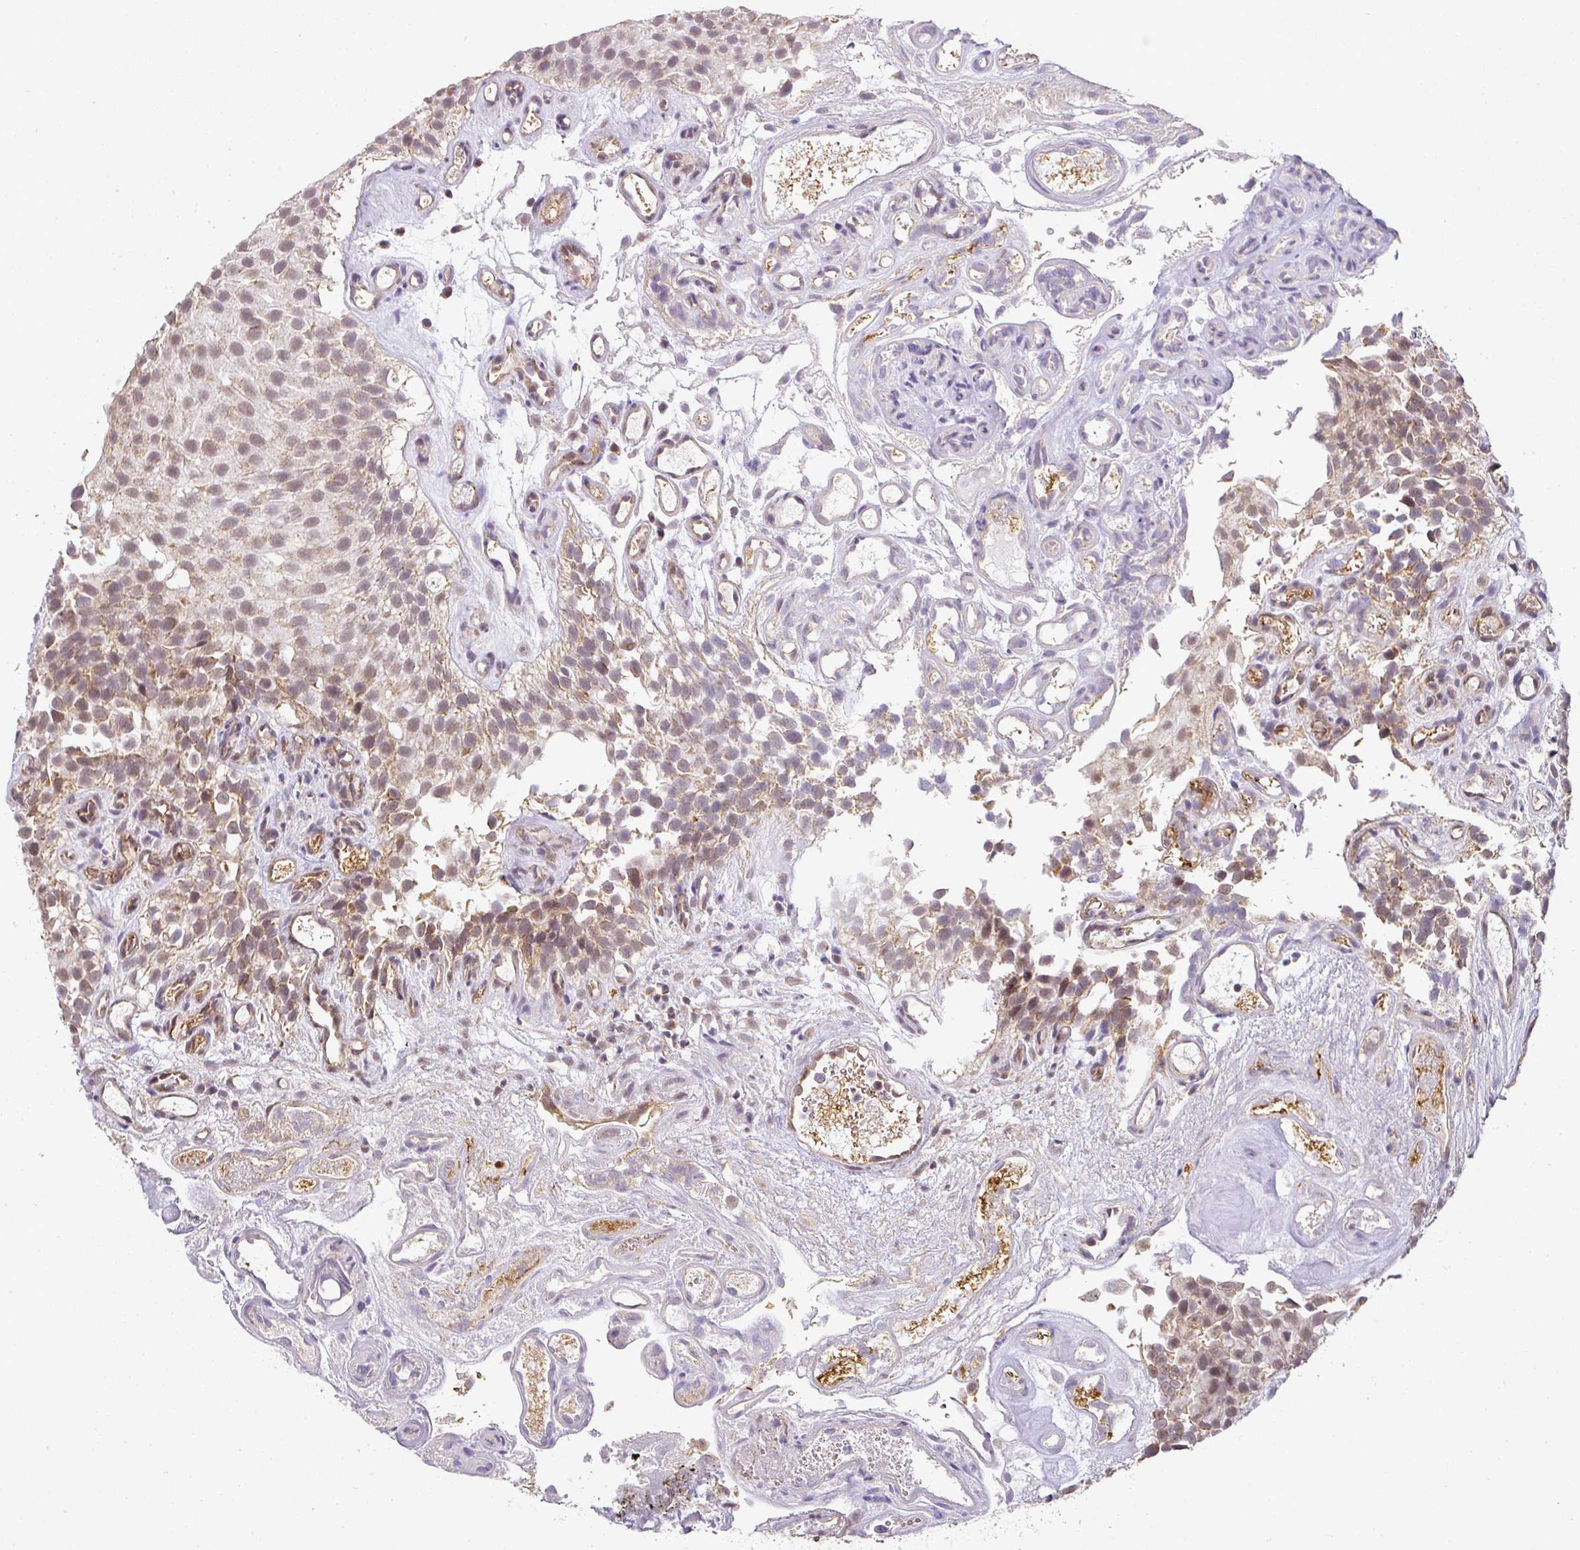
{"staining": {"intensity": "moderate", "quantity": ">75%", "location": "cytoplasmic/membranous,nuclear"}, "tissue": "urothelial cancer", "cell_type": "Tumor cells", "image_type": "cancer", "snomed": [{"axis": "morphology", "description": "Urothelial carcinoma, NOS"}, {"axis": "topography", "description": "Urinary bladder"}], "caption": "Urothelial cancer stained with immunohistochemistry (IHC) demonstrates moderate cytoplasmic/membranous and nuclear staining in approximately >75% of tumor cells. (DAB = brown stain, brightfield microscopy at high magnification).", "gene": "MYOM2", "patient": {"sex": "male", "age": 87}}